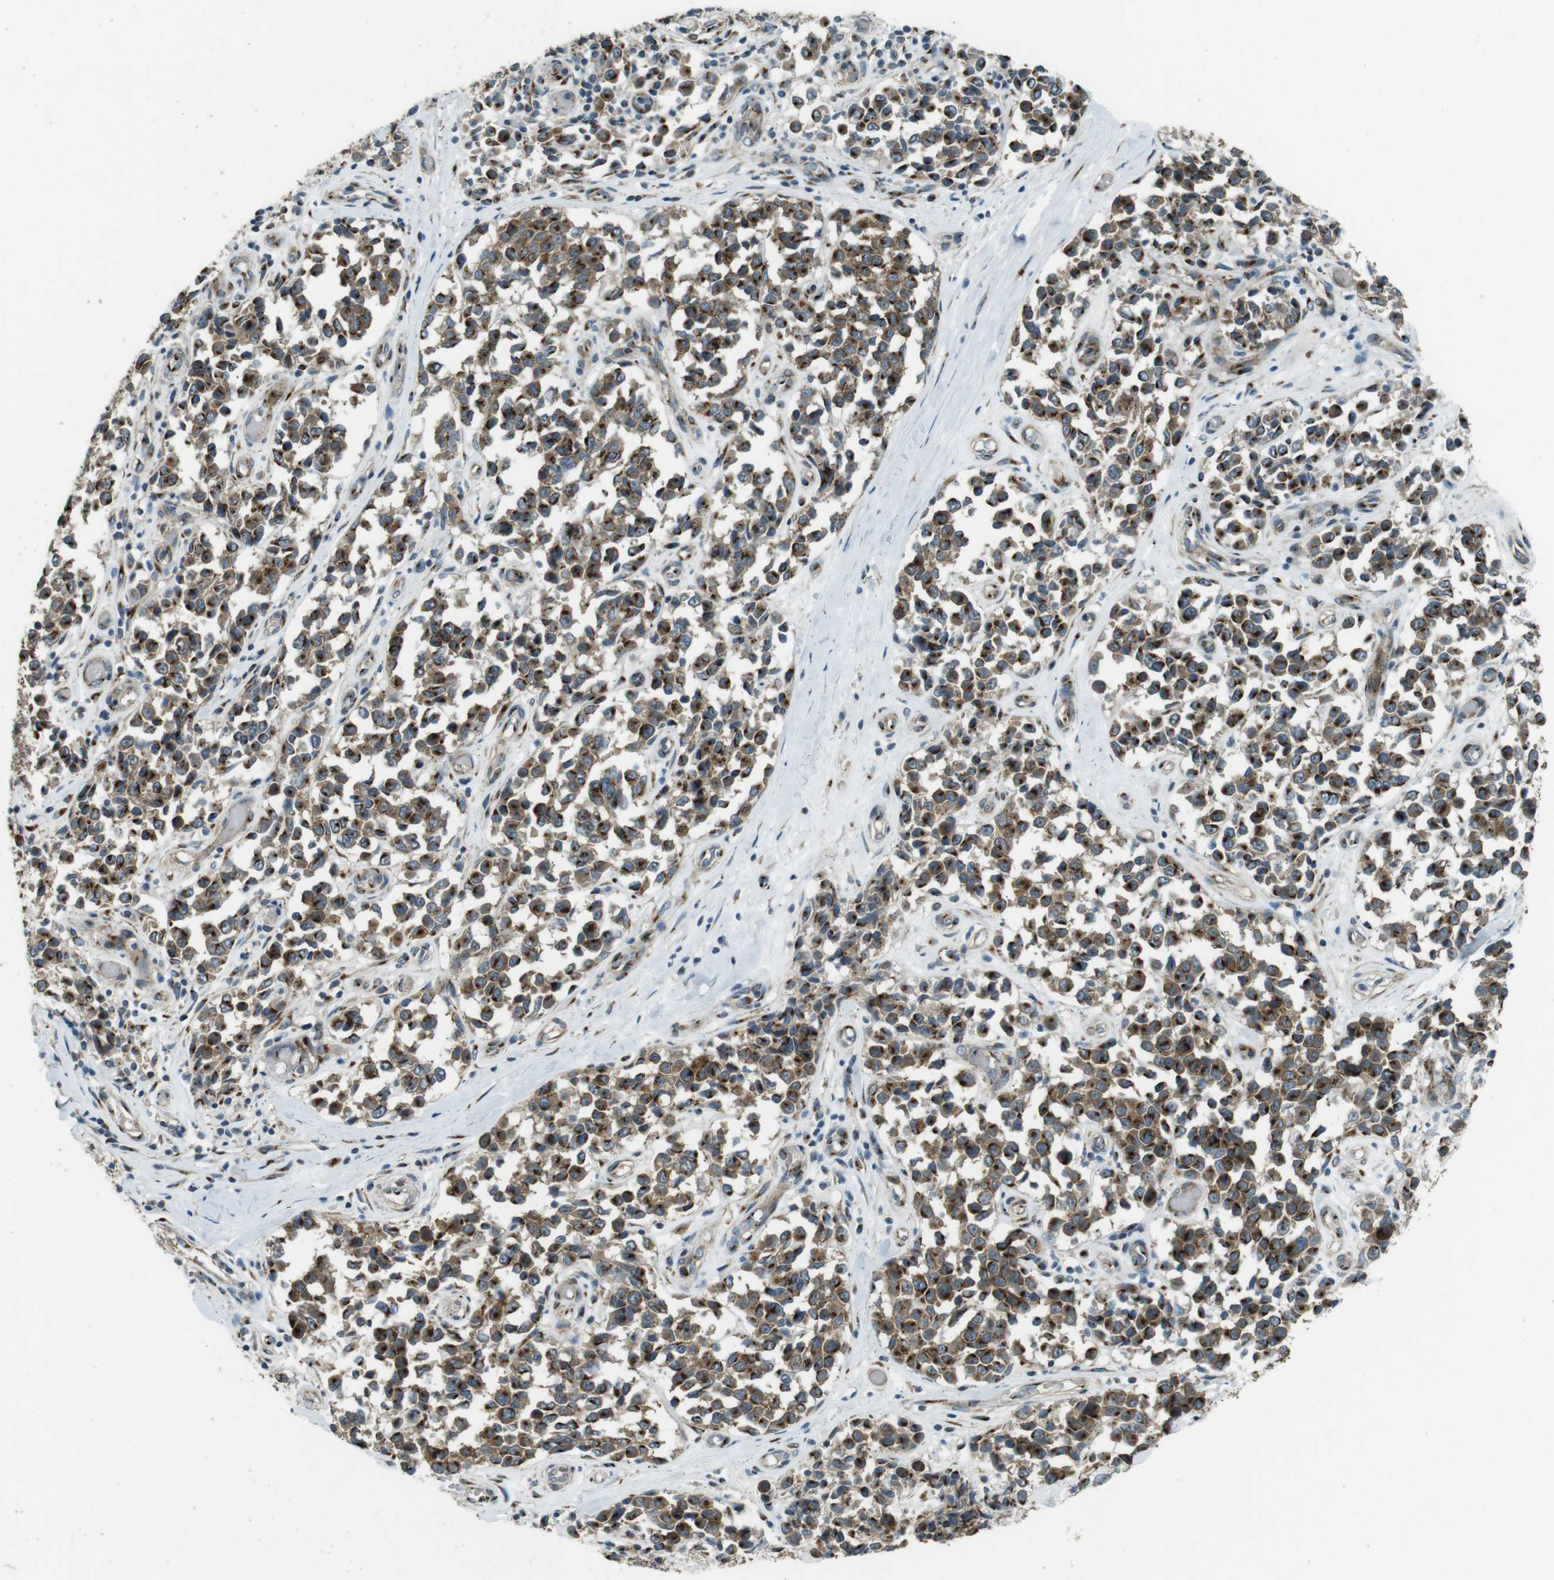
{"staining": {"intensity": "strong", "quantity": ">75%", "location": "cytoplasmic/membranous"}, "tissue": "melanoma", "cell_type": "Tumor cells", "image_type": "cancer", "snomed": [{"axis": "morphology", "description": "Malignant melanoma, NOS"}, {"axis": "topography", "description": "Skin"}], "caption": "This is a micrograph of immunohistochemistry staining of melanoma, which shows strong staining in the cytoplasmic/membranous of tumor cells.", "gene": "TMEM115", "patient": {"sex": "female", "age": 64}}